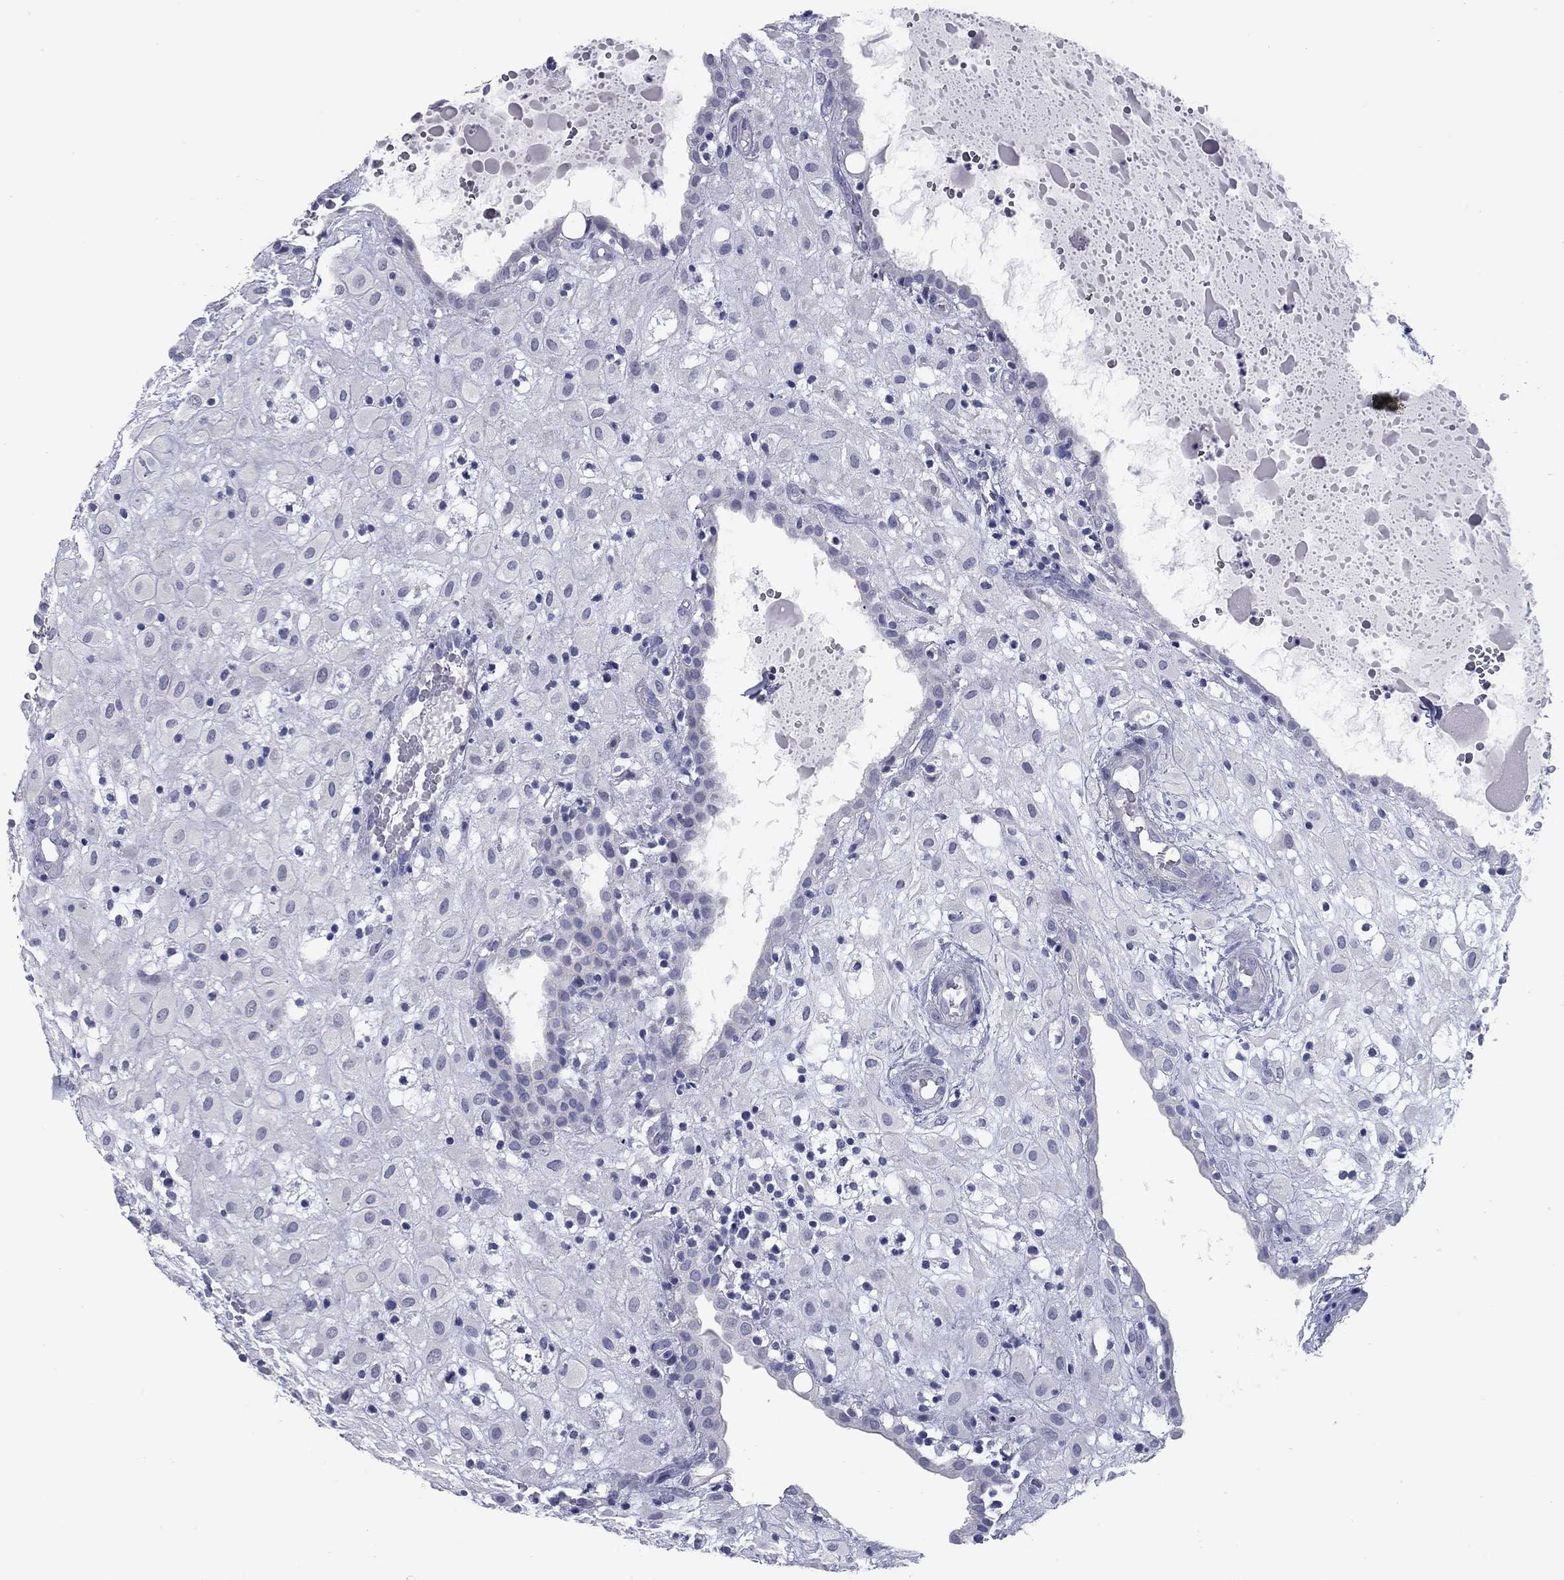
{"staining": {"intensity": "negative", "quantity": "none", "location": "none"}, "tissue": "placenta", "cell_type": "Decidual cells", "image_type": "normal", "snomed": [{"axis": "morphology", "description": "Normal tissue, NOS"}, {"axis": "topography", "description": "Placenta"}], "caption": "Photomicrograph shows no protein positivity in decidual cells of benign placenta.", "gene": "KIRREL2", "patient": {"sex": "female", "age": 24}}